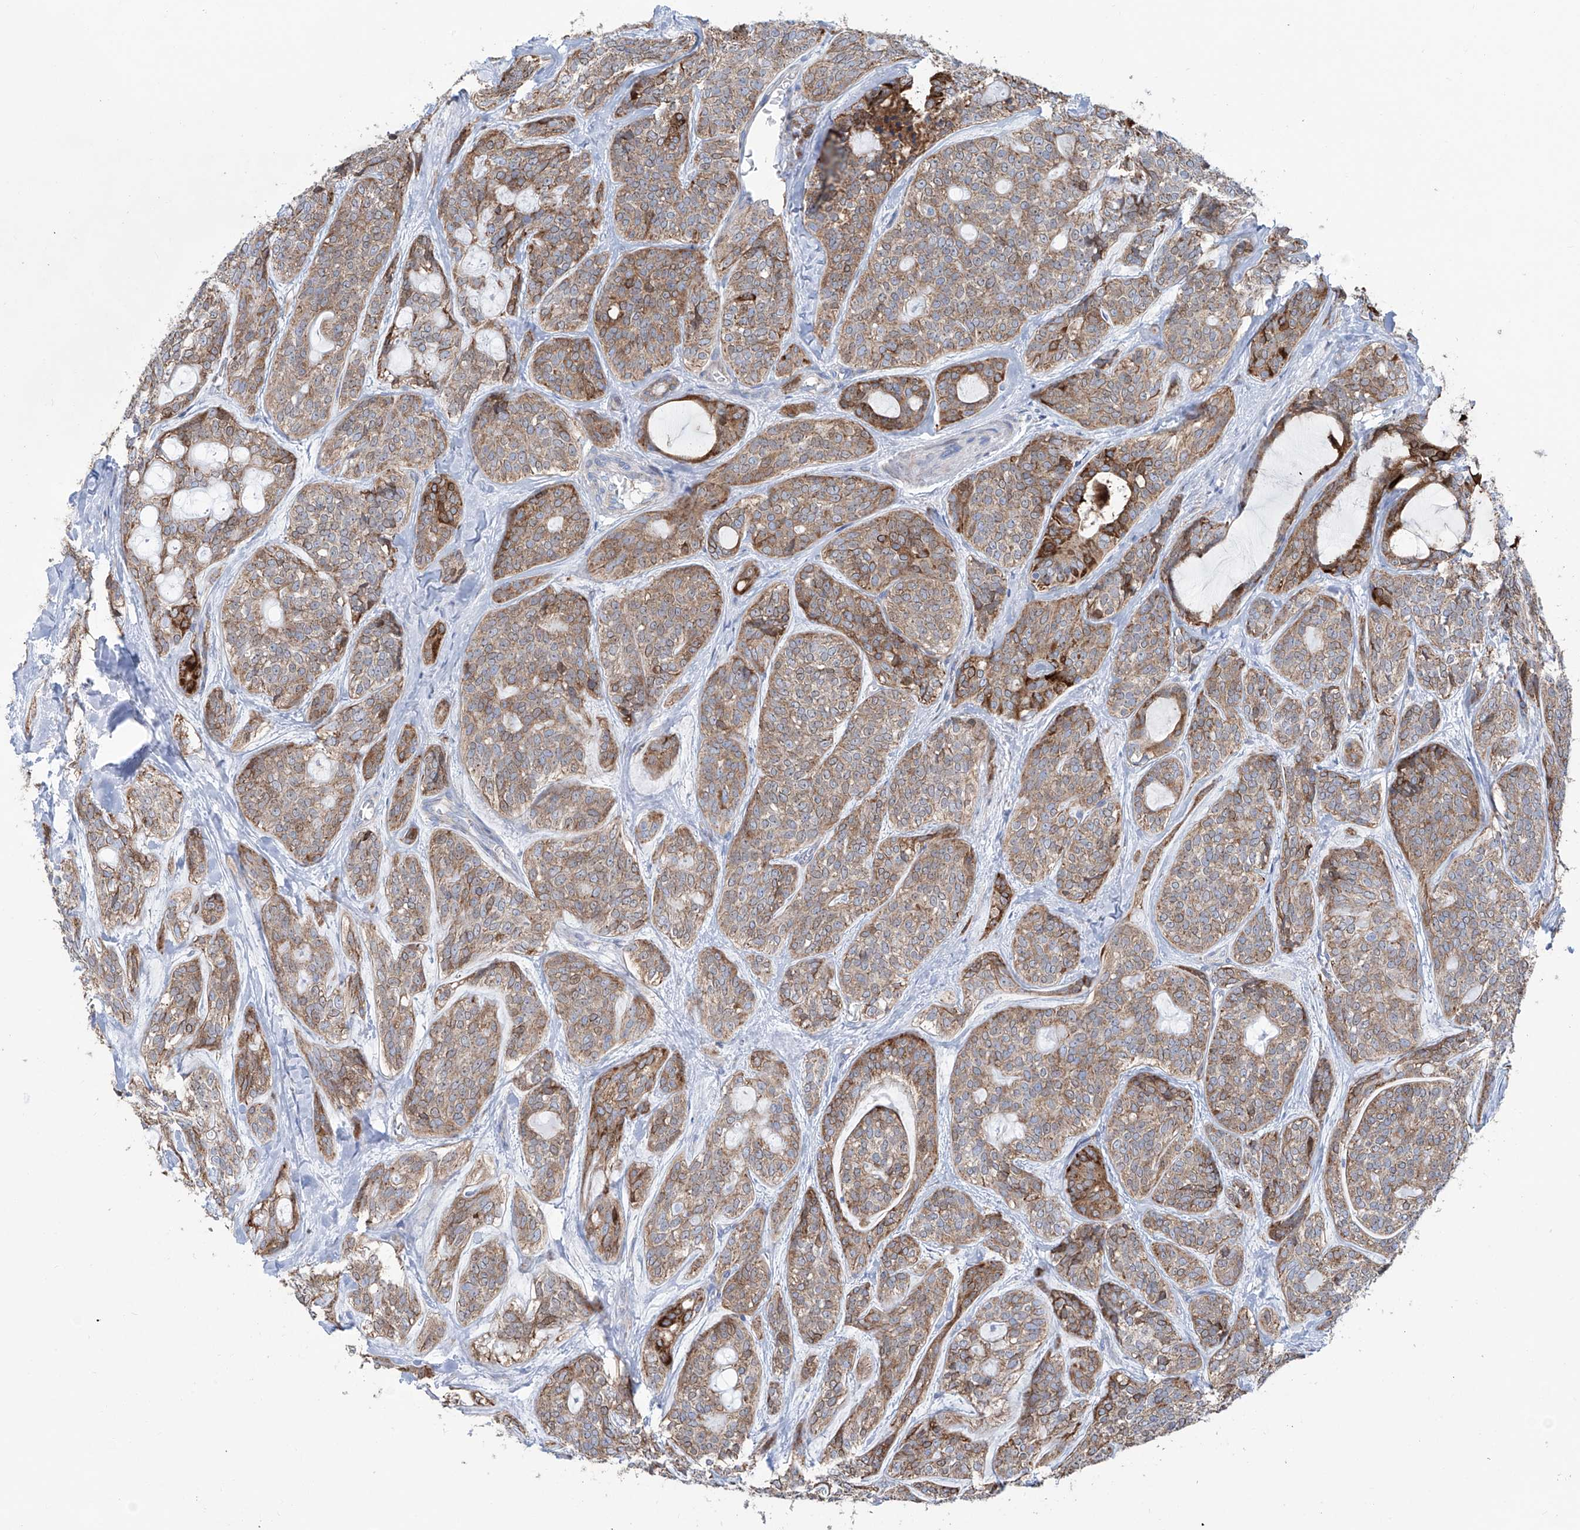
{"staining": {"intensity": "moderate", "quantity": ">75%", "location": "cytoplasmic/membranous"}, "tissue": "head and neck cancer", "cell_type": "Tumor cells", "image_type": "cancer", "snomed": [{"axis": "morphology", "description": "Adenocarcinoma, NOS"}, {"axis": "topography", "description": "Head-Neck"}], "caption": "Immunohistochemical staining of human head and neck adenocarcinoma exhibits medium levels of moderate cytoplasmic/membranous staining in approximately >75% of tumor cells.", "gene": "ALDH6A1", "patient": {"sex": "male", "age": 66}}